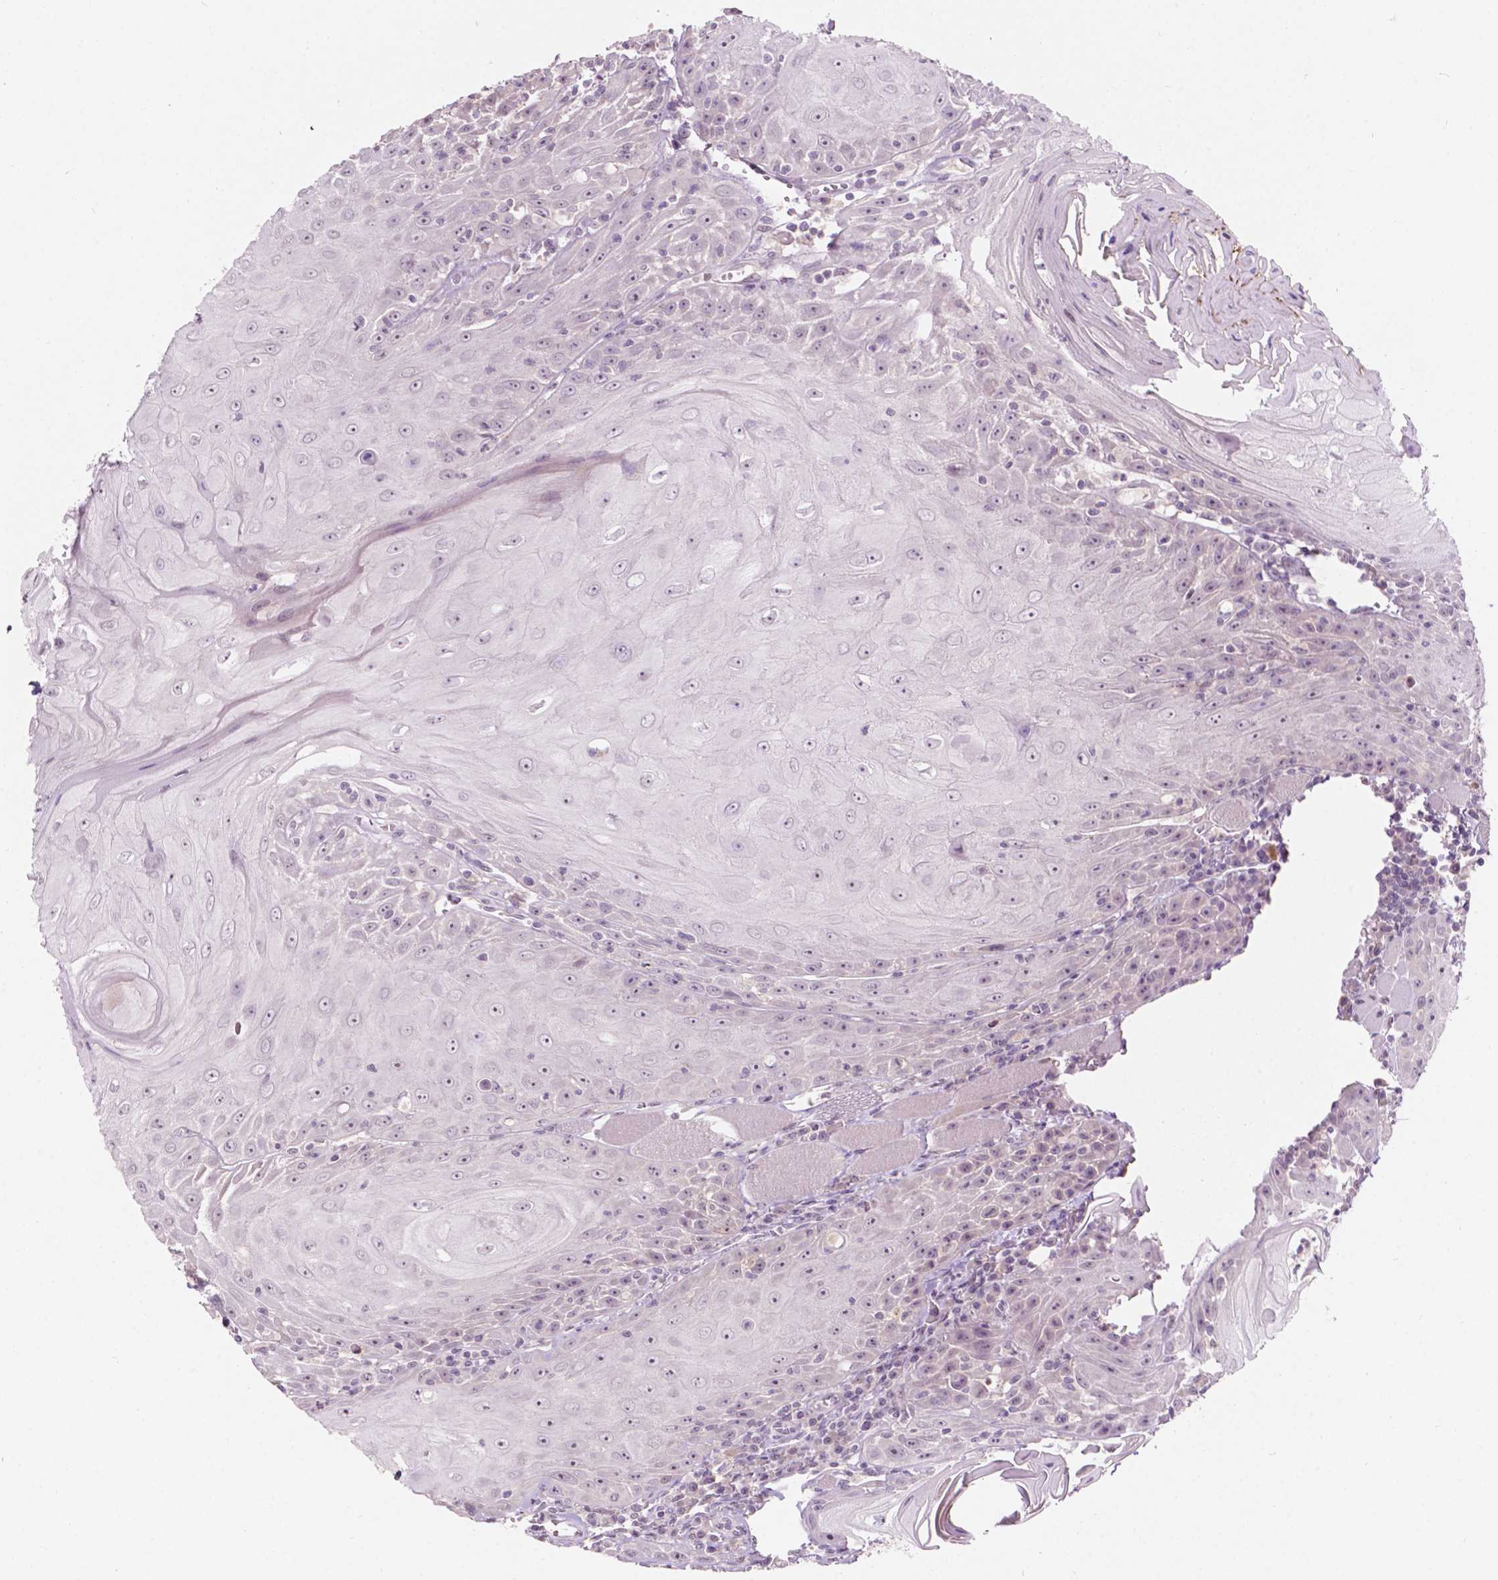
{"staining": {"intensity": "negative", "quantity": "none", "location": "none"}, "tissue": "head and neck cancer", "cell_type": "Tumor cells", "image_type": "cancer", "snomed": [{"axis": "morphology", "description": "Squamous cell carcinoma, NOS"}, {"axis": "topography", "description": "Head-Neck"}], "caption": "An image of head and neck squamous cell carcinoma stained for a protein exhibits no brown staining in tumor cells. Nuclei are stained in blue.", "gene": "TM6SF2", "patient": {"sex": "male", "age": 52}}